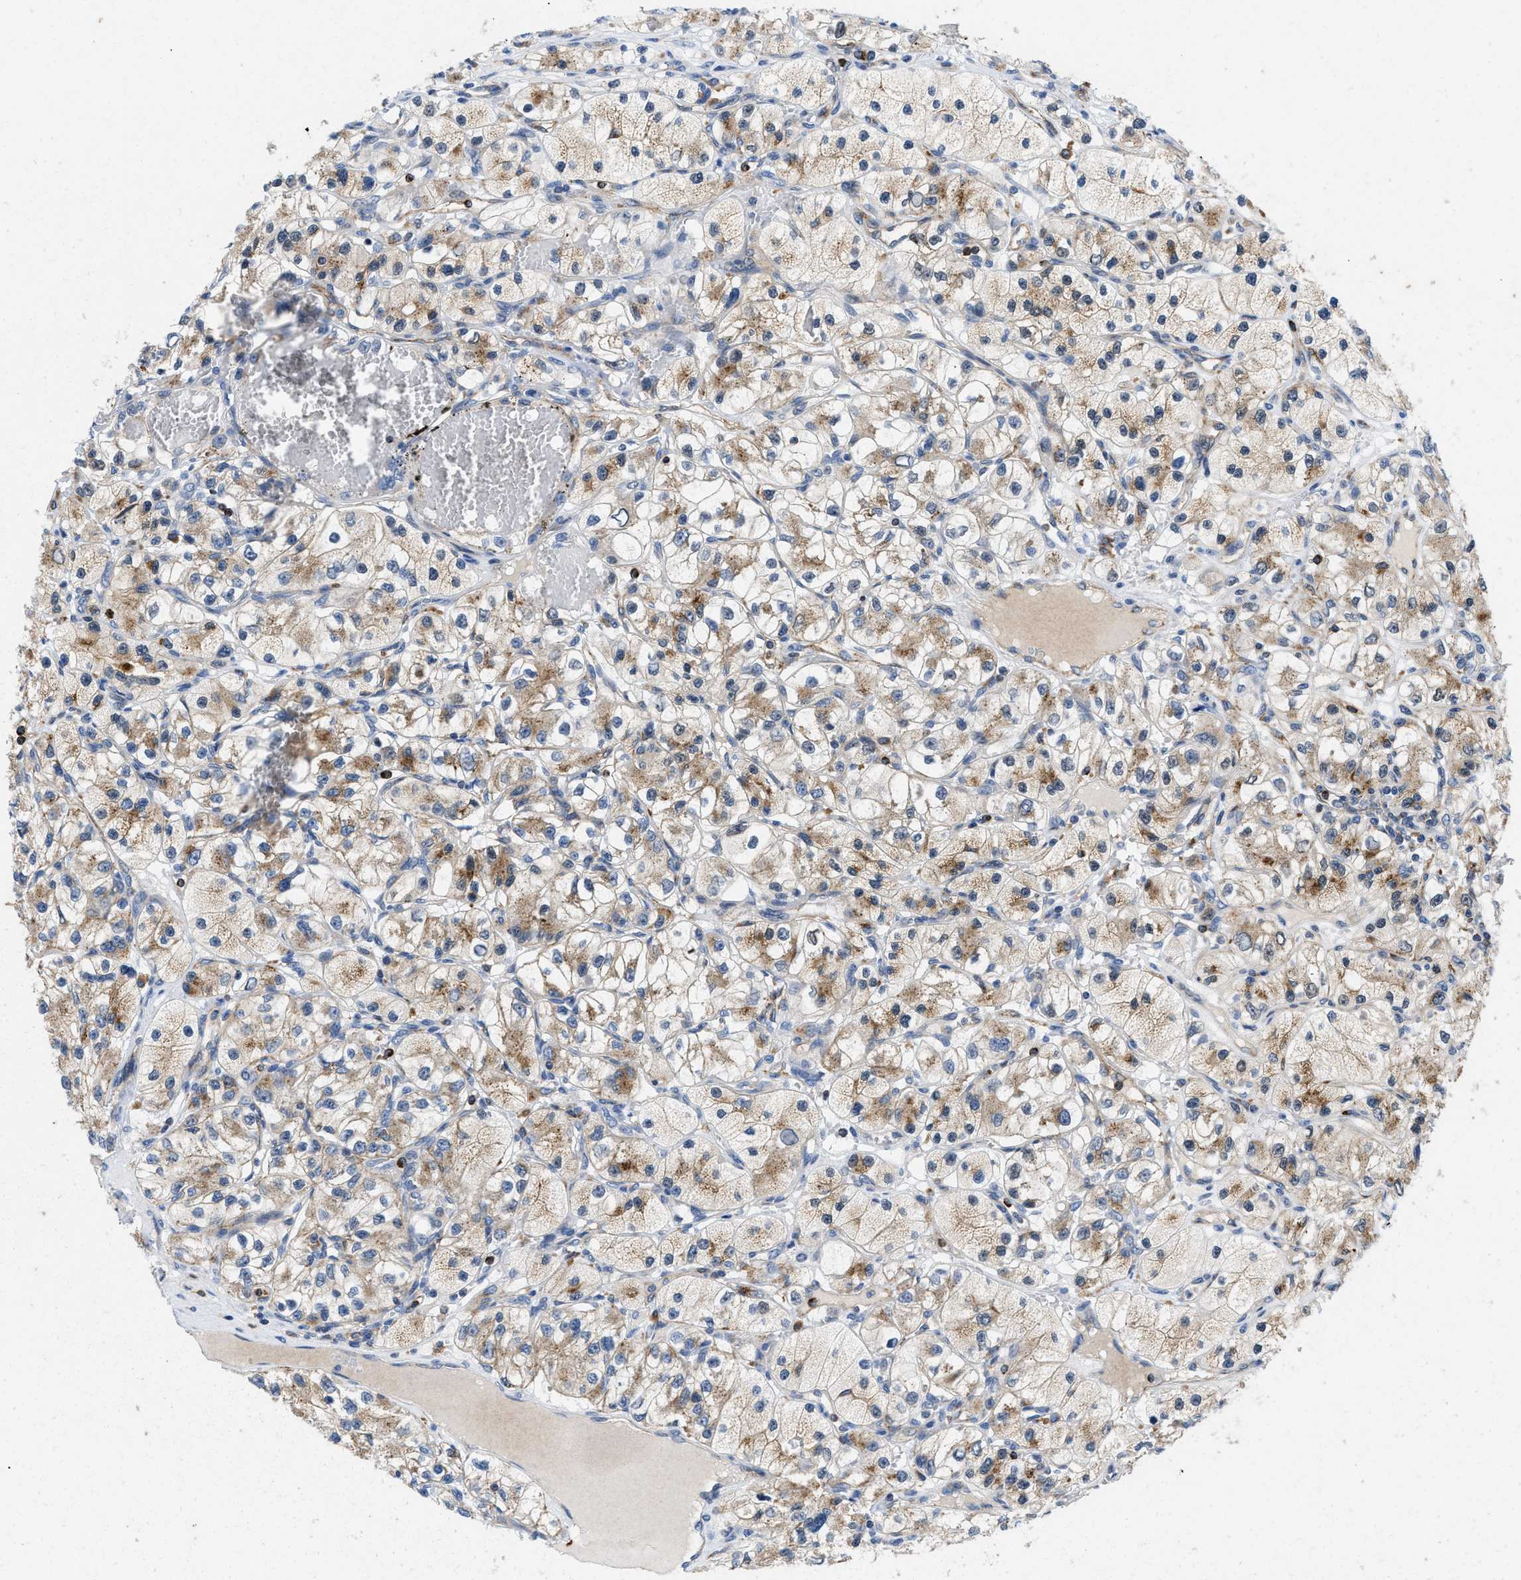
{"staining": {"intensity": "moderate", "quantity": ">75%", "location": "cytoplasmic/membranous"}, "tissue": "renal cancer", "cell_type": "Tumor cells", "image_type": "cancer", "snomed": [{"axis": "morphology", "description": "Adenocarcinoma, NOS"}, {"axis": "topography", "description": "Kidney"}], "caption": "A medium amount of moderate cytoplasmic/membranous staining is present in approximately >75% of tumor cells in renal cancer (adenocarcinoma) tissue.", "gene": "ENPP4", "patient": {"sex": "female", "age": 57}}